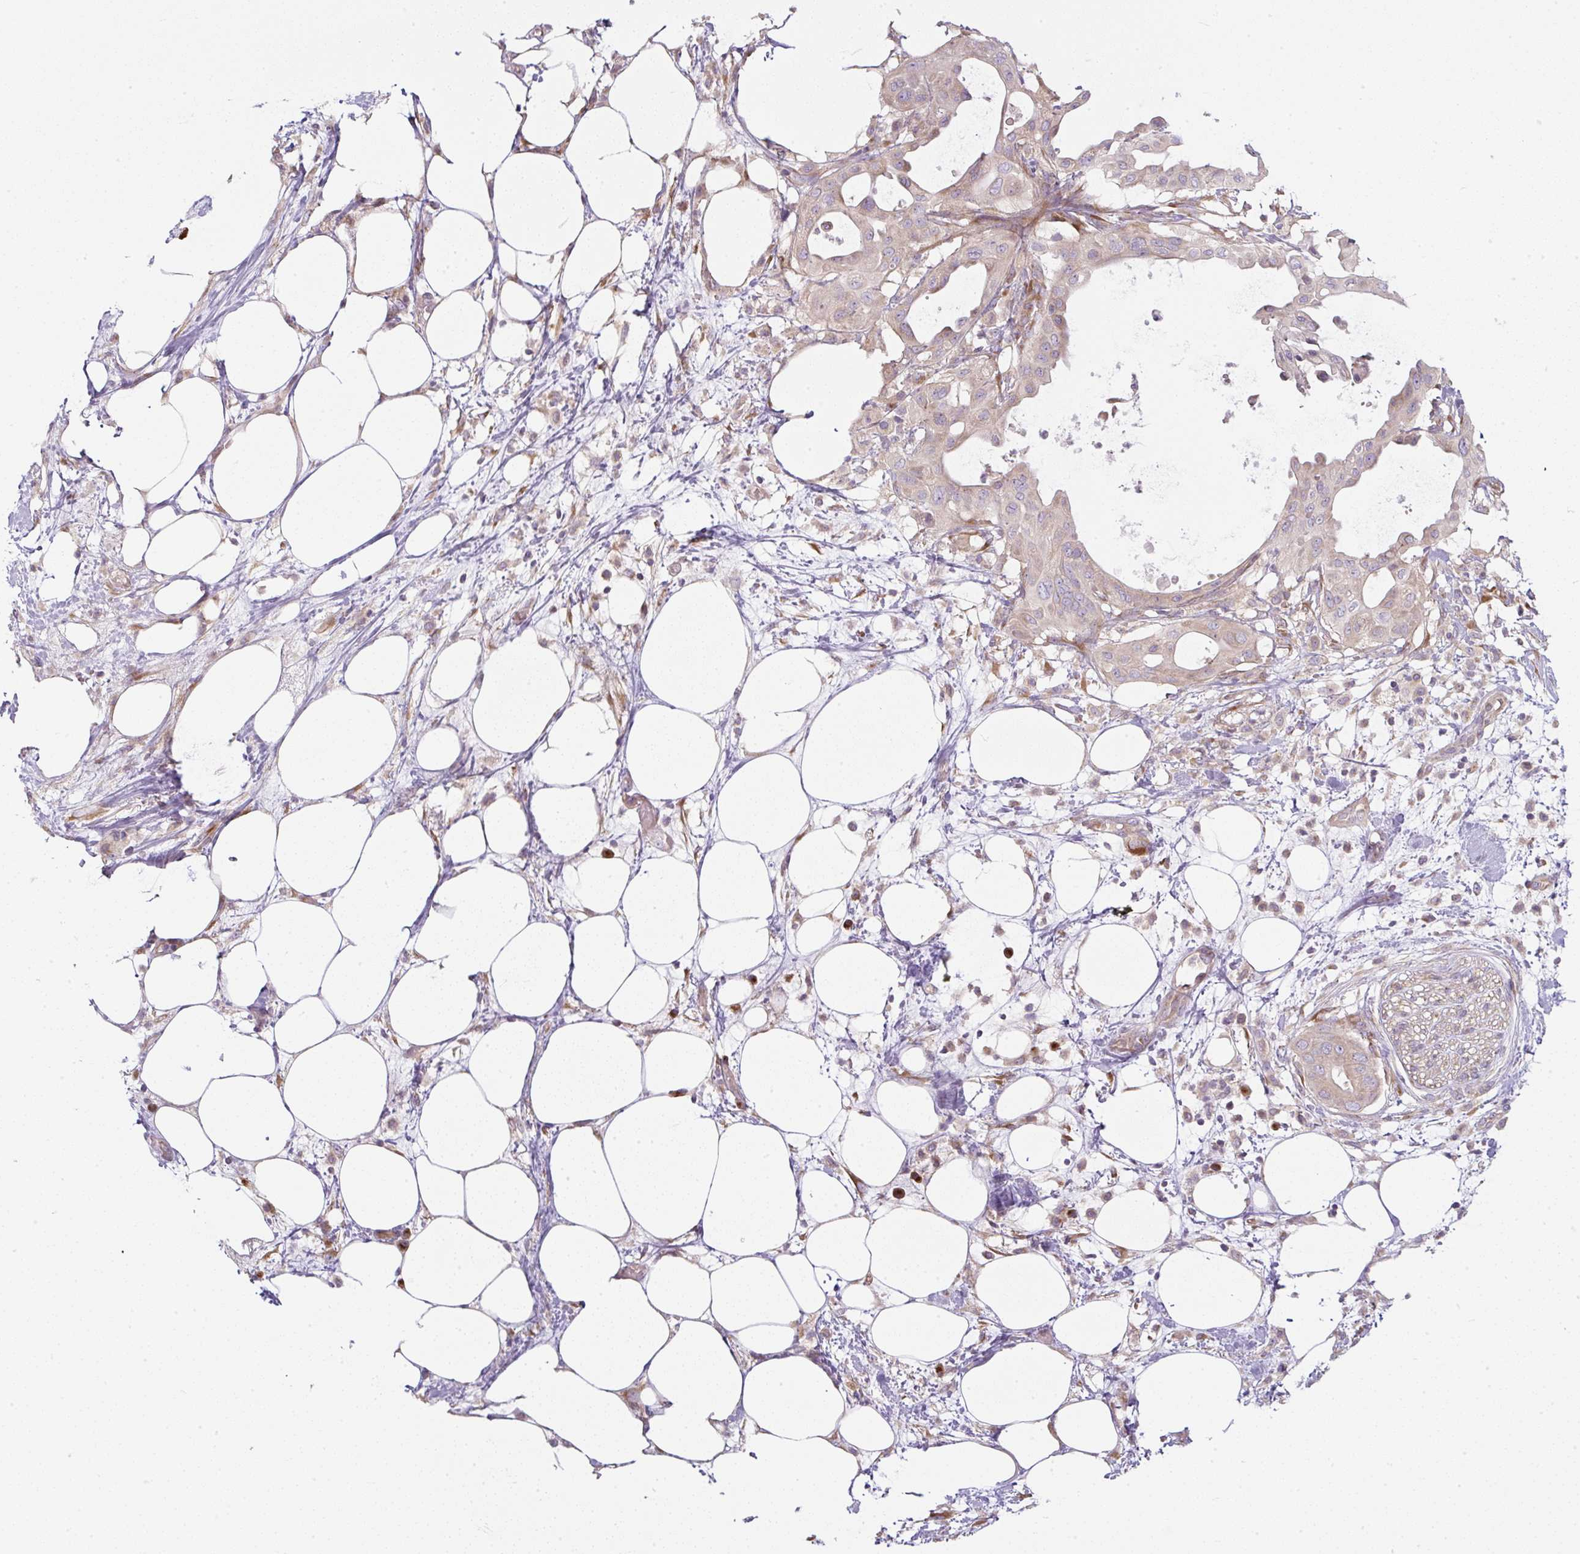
{"staining": {"intensity": "weak", "quantity": "25%-75%", "location": "cytoplasmic/membranous"}, "tissue": "pancreatic cancer", "cell_type": "Tumor cells", "image_type": "cancer", "snomed": [{"axis": "morphology", "description": "Adenocarcinoma, NOS"}, {"axis": "topography", "description": "Pancreas"}], "caption": "The histopathology image reveals a brown stain indicating the presence of a protein in the cytoplasmic/membranous of tumor cells in adenocarcinoma (pancreatic).", "gene": "MLX", "patient": {"sex": "male", "age": 68}}